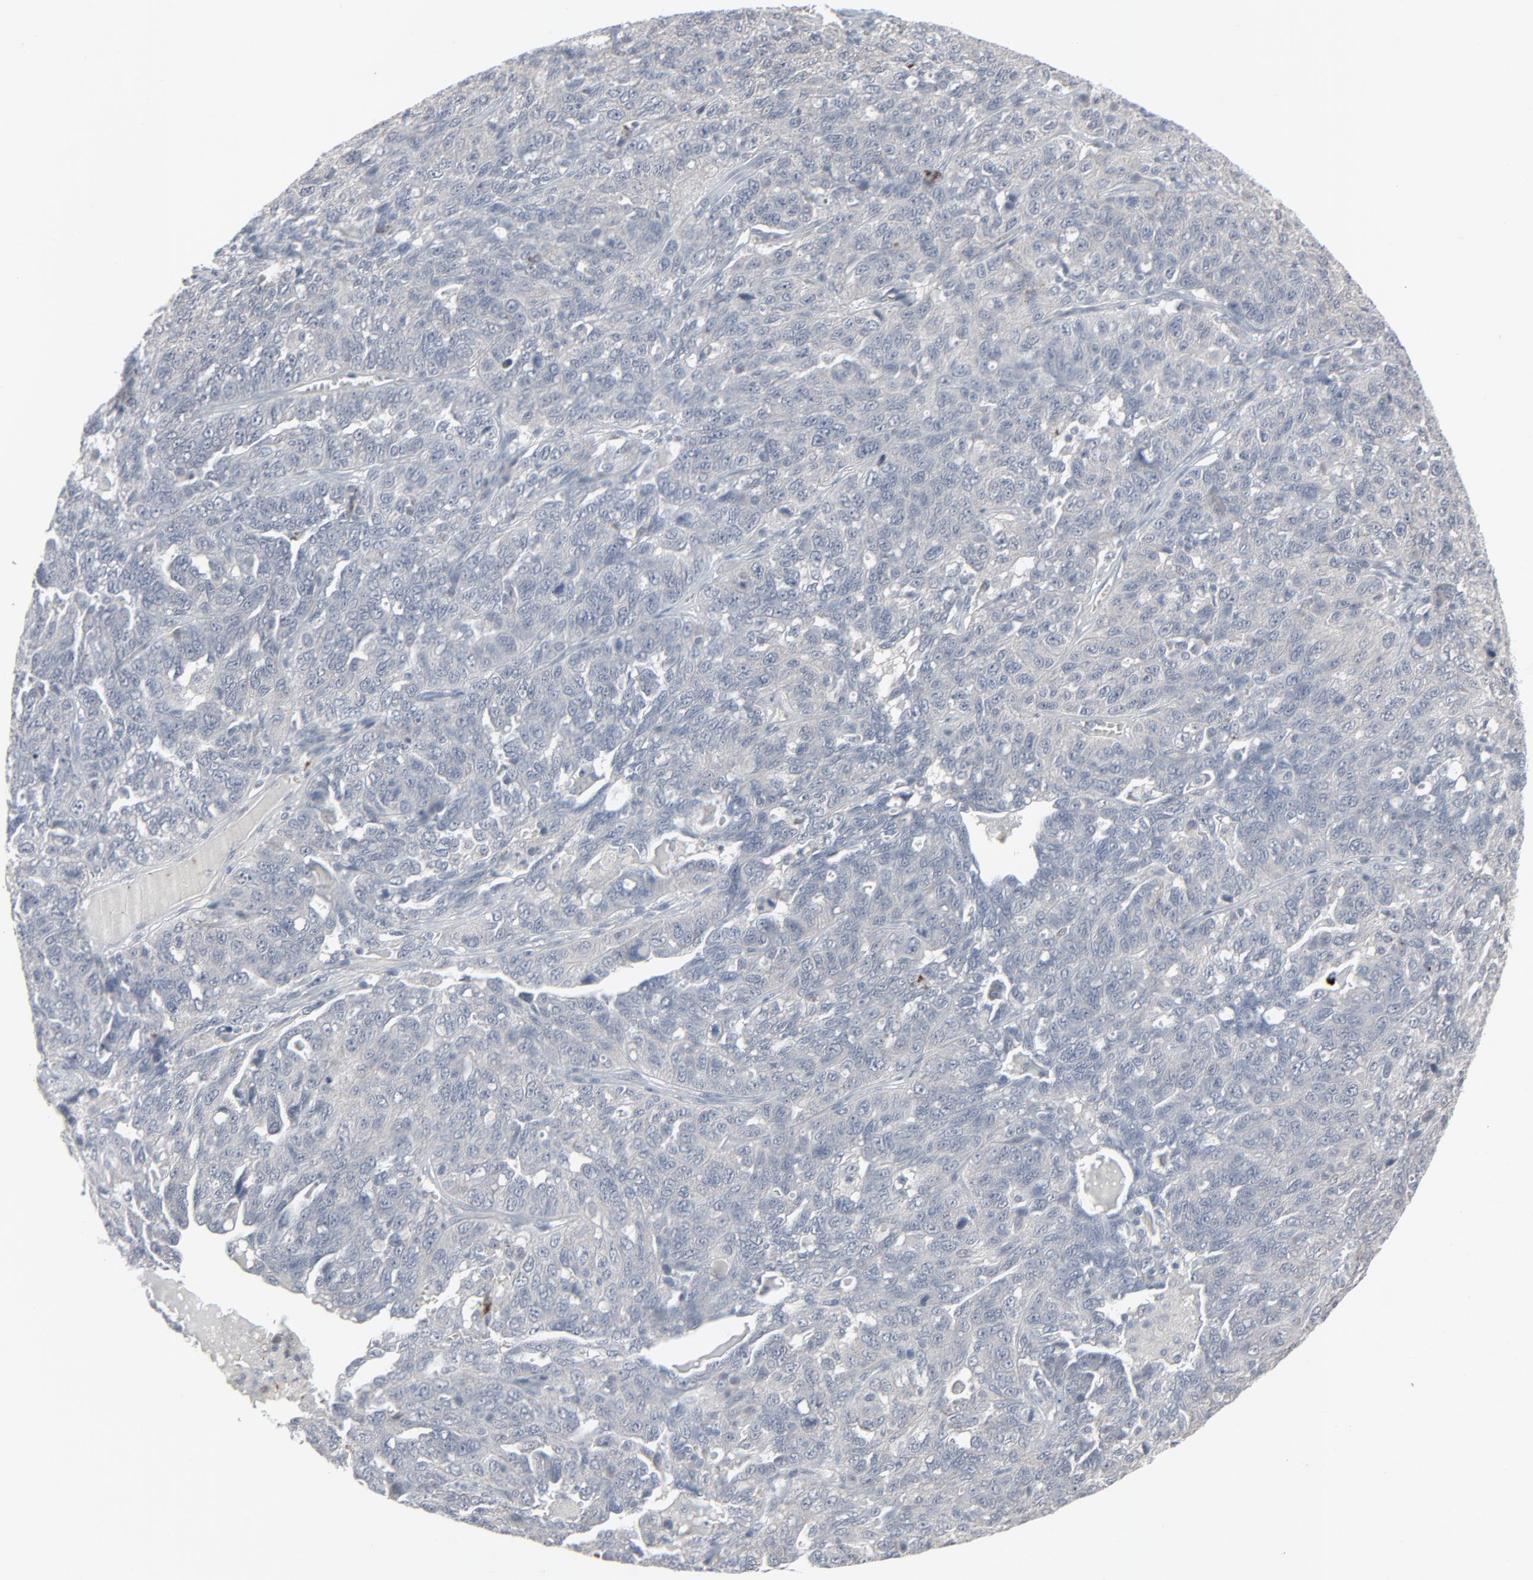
{"staining": {"intensity": "negative", "quantity": "none", "location": "none"}, "tissue": "ovarian cancer", "cell_type": "Tumor cells", "image_type": "cancer", "snomed": [{"axis": "morphology", "description": "Cystadenocarcinoma, serous, NOS"}, {"axis": "topography", "description": "Ovary"}], "caption": "IHC histopathology image of neoplastic tissue: human serous cystadenocarcinoma (ovarian) stained with DAB (3,3'-diaminobenzidine) shows no significant protein positivity in tumor cells.", "gene": "NEUROD1", "patient": {"sex": "female", "age": 71}}